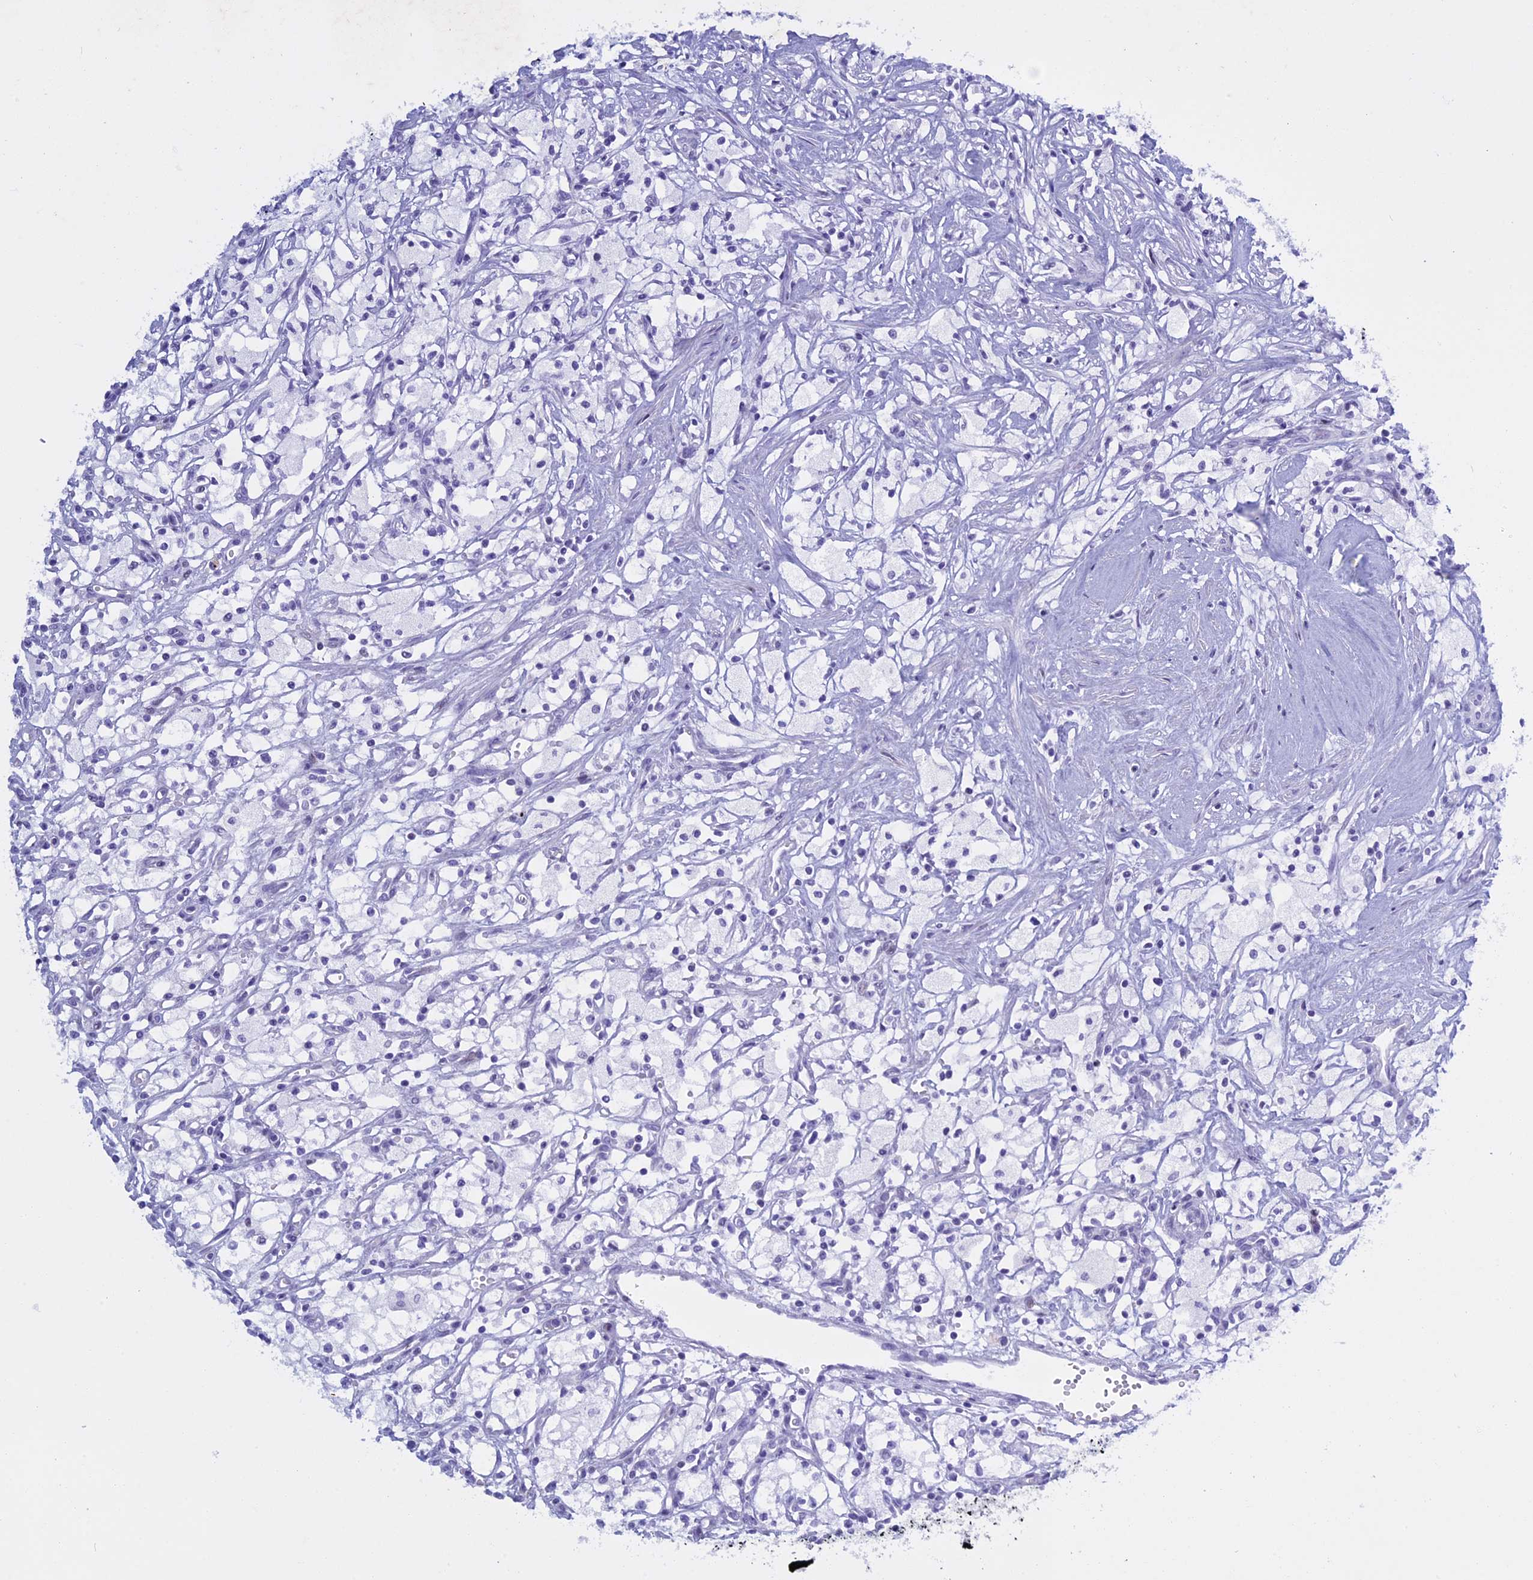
{"staining": {"intensity": "negative", "quantity": "none", "location": "none"}, "tissue": "renal cancer", "cell_type": "Tumor cells", "image_type": "cancer", "snomed": [{"axis": "morphology", "description": "Adenocarcinoma, NOS"}, {"axis": "topography", "description": "Kidney"}], "caption": "This is an immunohistochemistry micrograph of human adenocarcinoma (renal). There is no expression in tumor cells.", "gene": "KCTD21", "patient": {"sex": "male", "age": 59}}